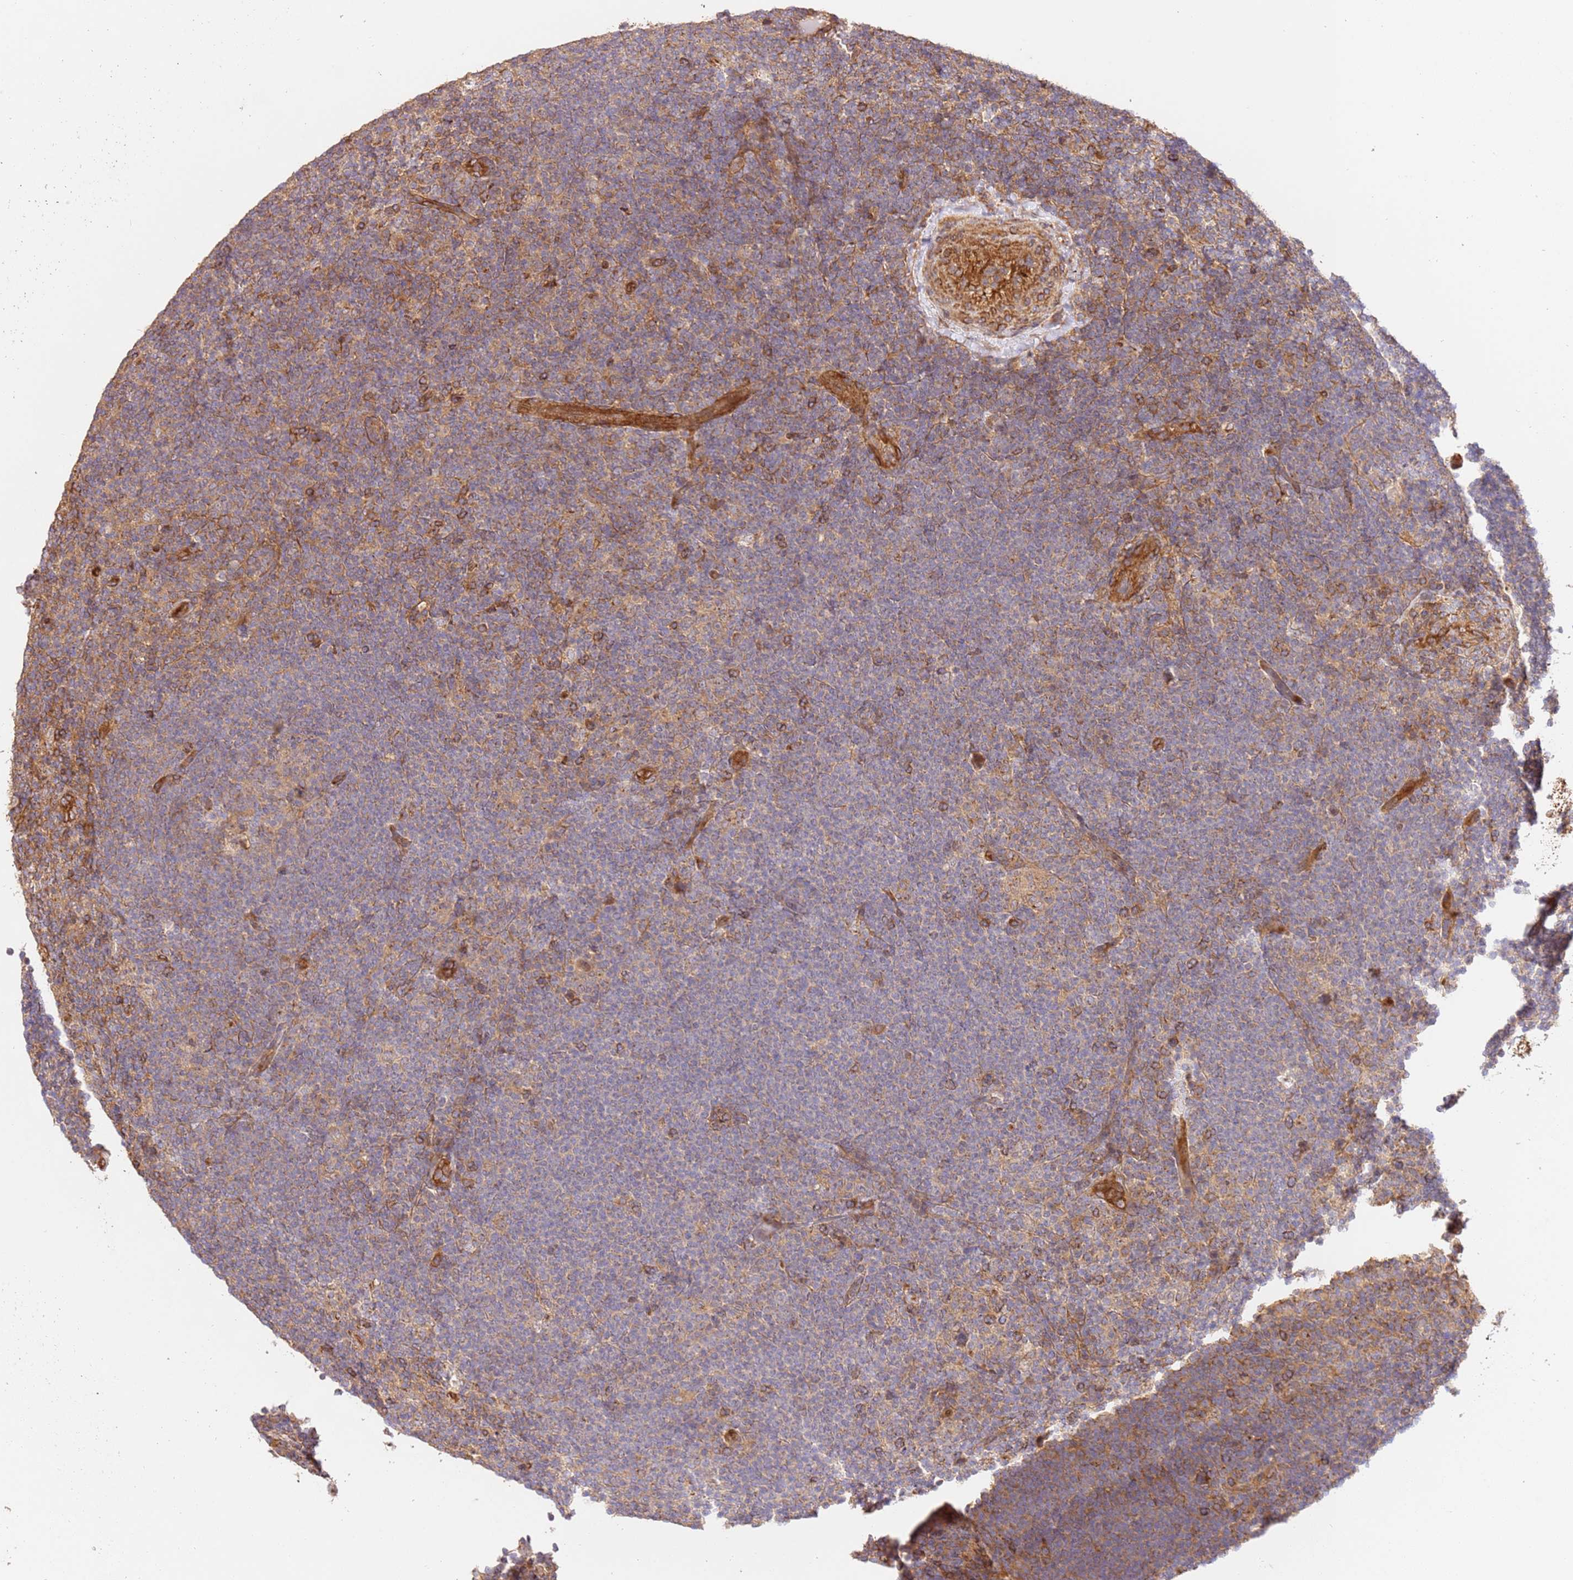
{"staining": {"intensity": "weak", "quantity": ">75%", "location": "cytoplasmic/membranous"}, "tissue": "lymphoma", "cell_type": "Tumor cells", "image_type": "cancer", "snomed": [{"axis": "morphology", "description": "Hodgkin's disease, NOS"}, {"axis": "topography", "description": "Lymph node"}], "caption": "Immunohistochemistry of human Hodgkin's disease displays low levels of weak cytoplasmic/membranous positivity in approximately >75% of tumor cells.", "gene": "ZBTB39", "patient": {"sex": "female", "age": 57}}